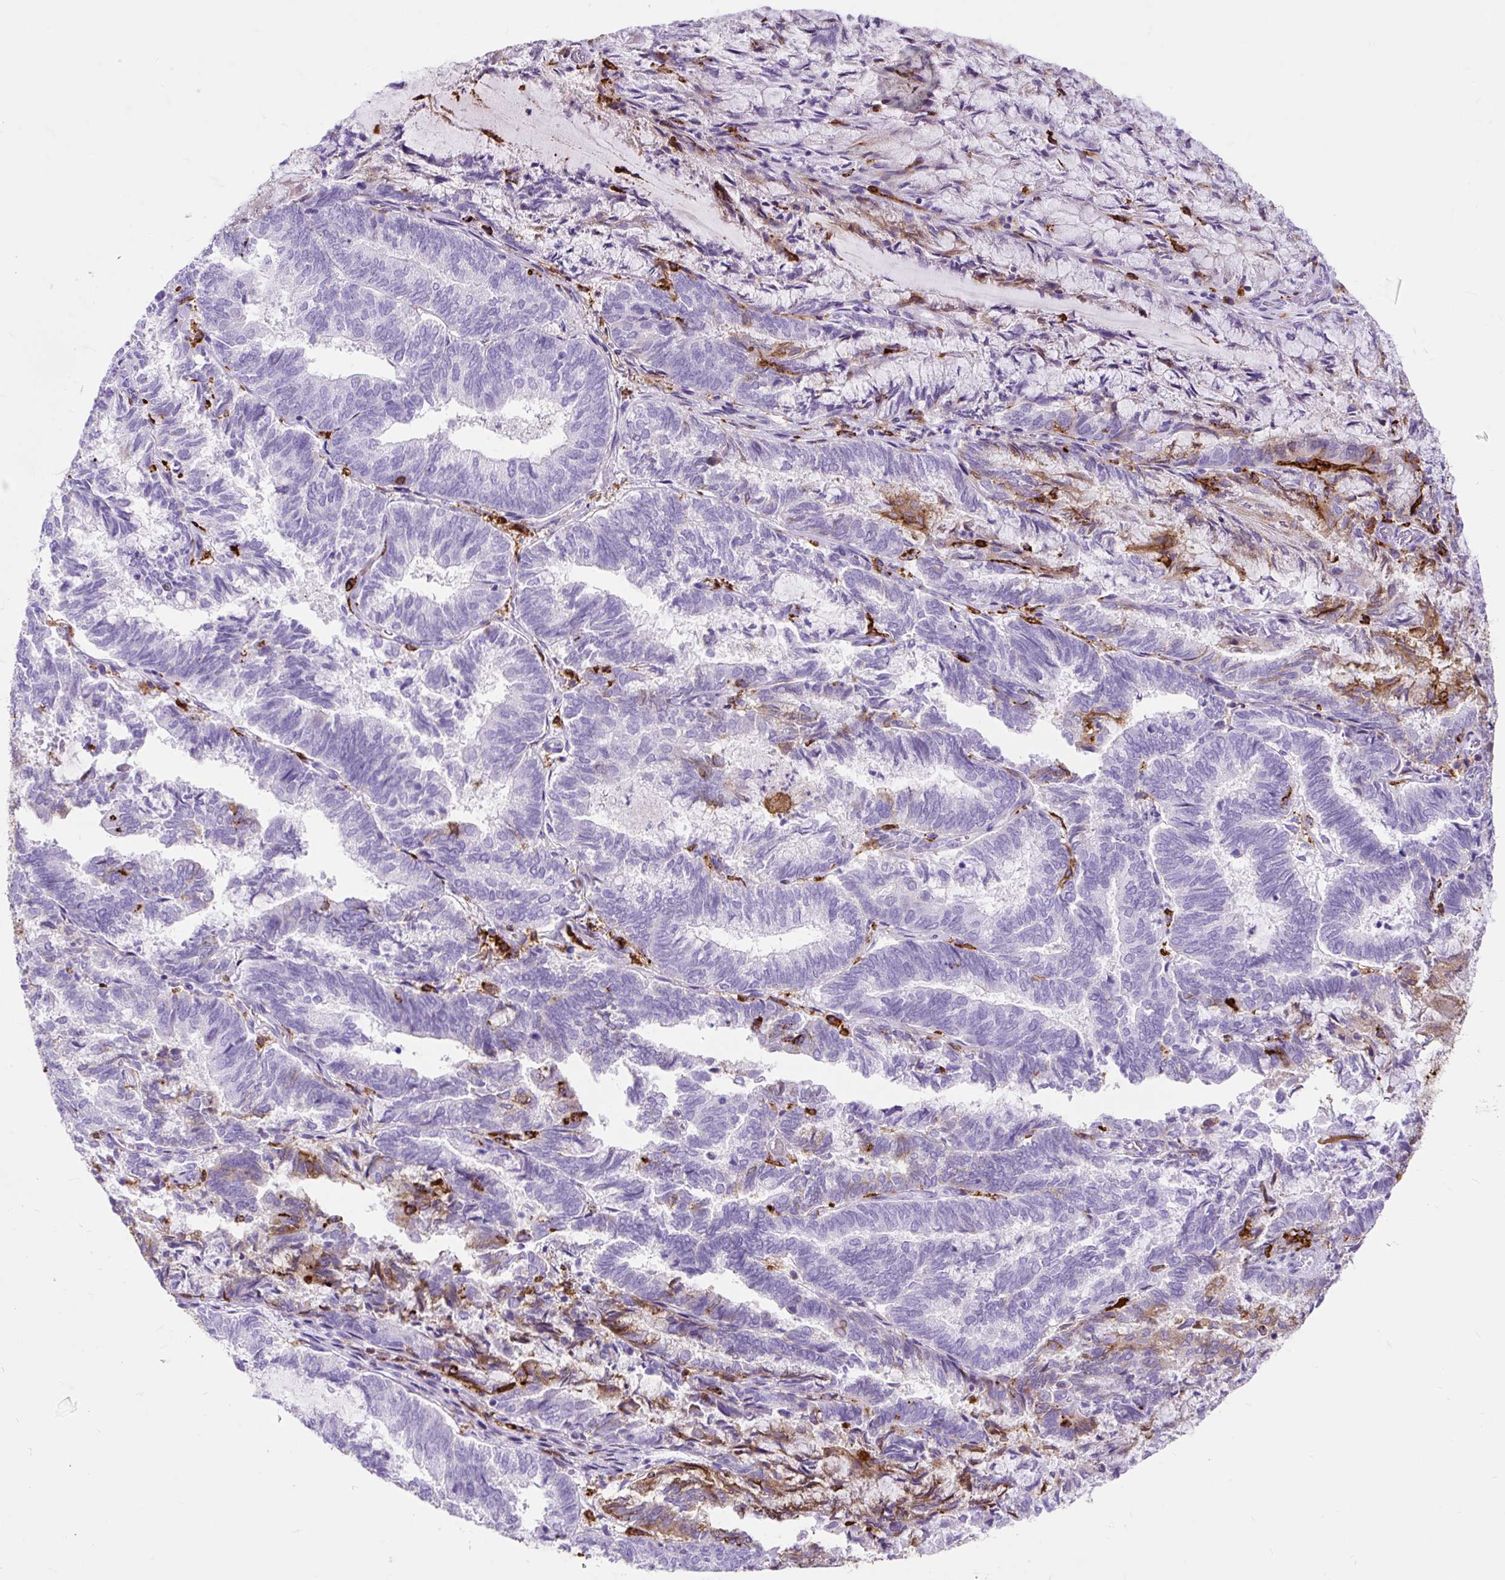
{"staining": {"intensity": "moderate", "quantity": "<25%", "location": "cytoplasmic/membranous"}, "tissue": "endometrial cancer", "cell_type": "Tumor cells", "image_type": "cancer", "snomed": [{"axis": "morphology", "description": "Adenocarcinoma, NOS"}, {"axis": "topography", "description": "Endometrium"}], "caption": "Immunohistochemistry (IHC) (DAB (3,3'-diaminobenzidine)) staining of endometrial cancer displays moderate cytoplasmic/membranous protein staining in approximately <25% of tumor cells. (brown staining indicates protein expression, while blue staining denotes nuclei).", "gene": "HLA-DRA", "patient": {"sex": "female", "age": 80}}